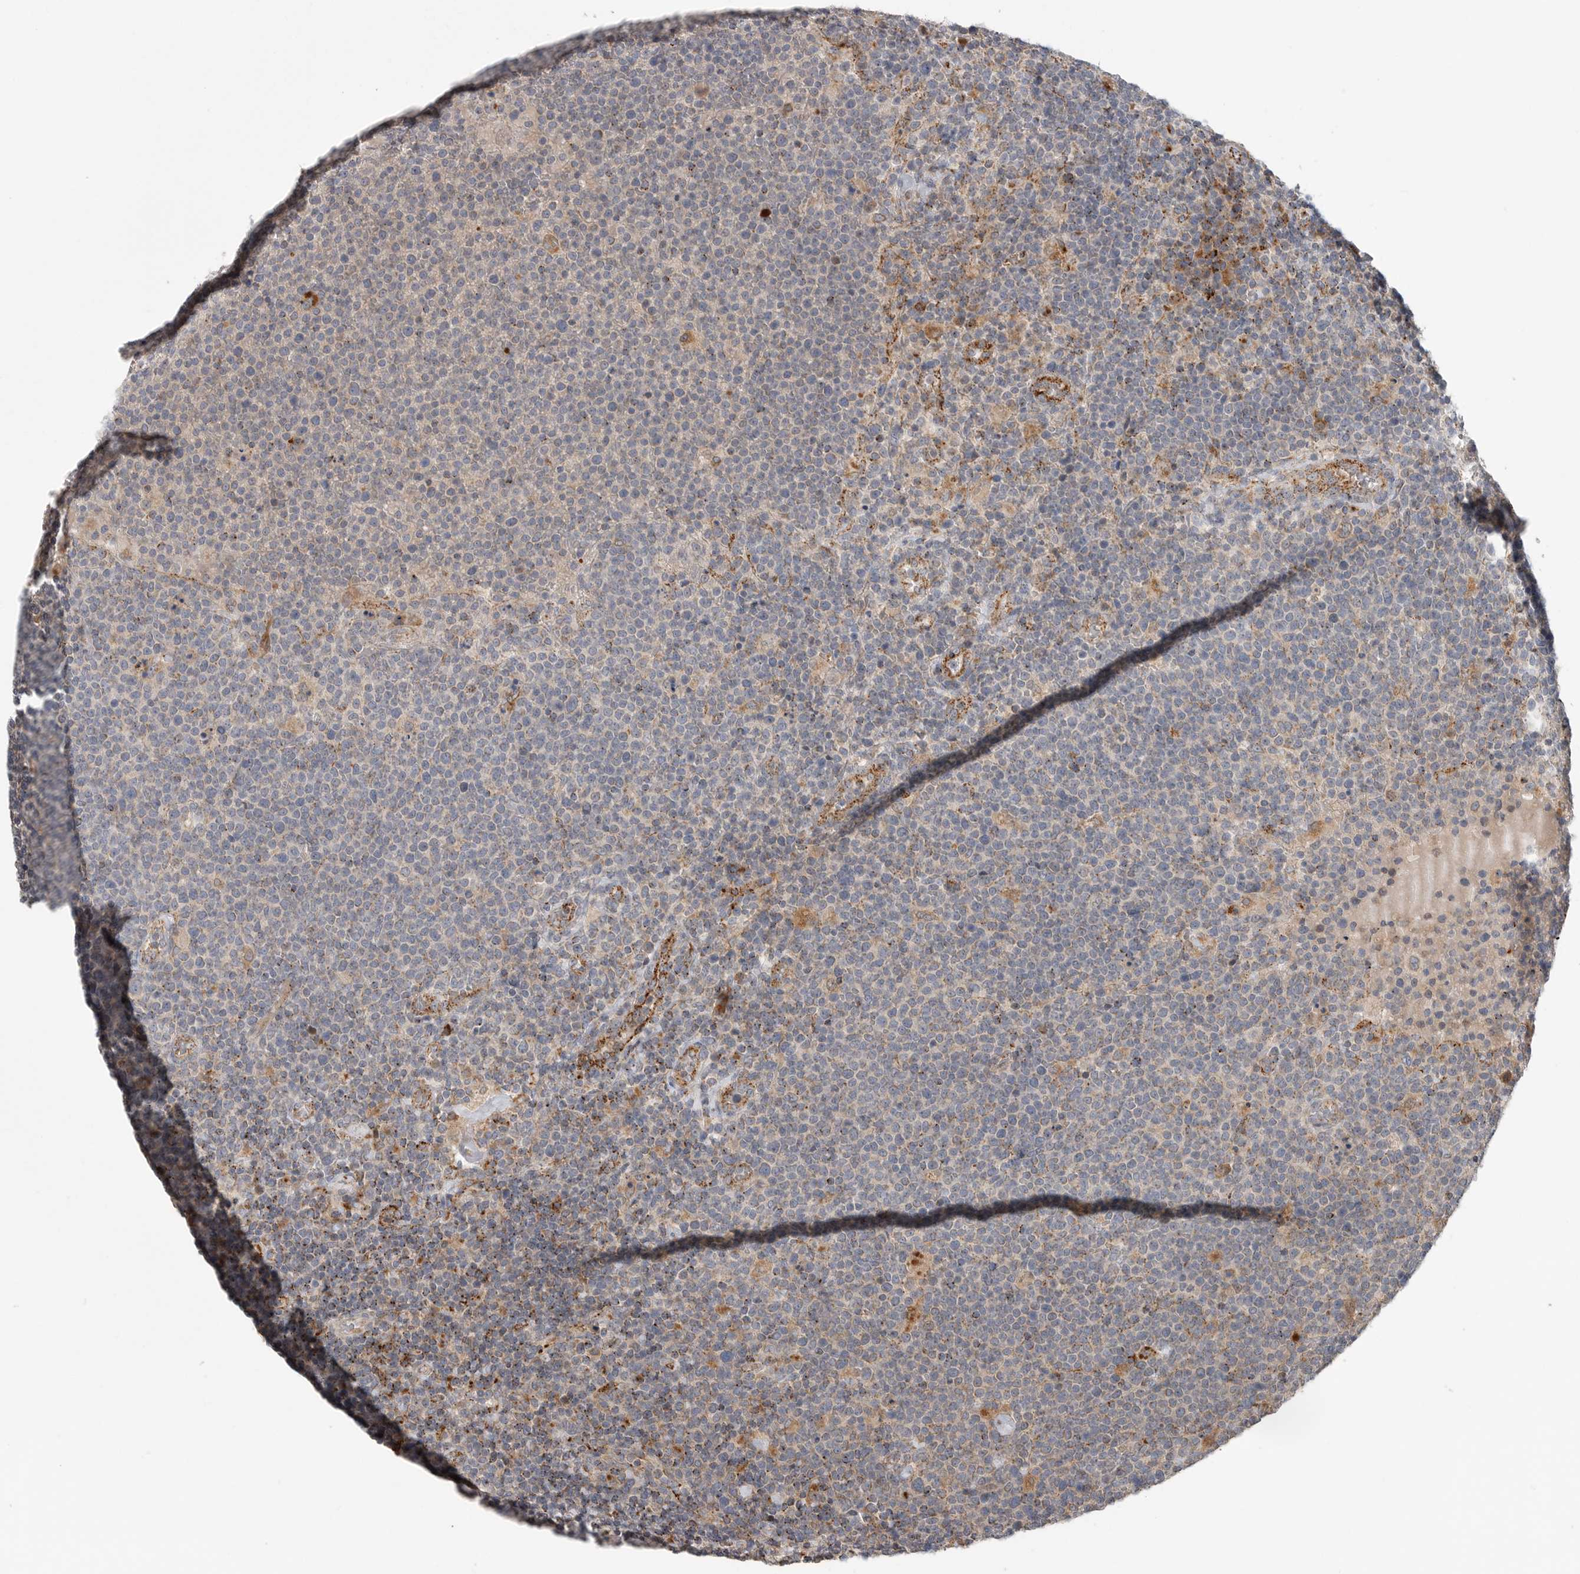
{"staining": {"intensity": "weak", "quantity": "<25%", "location": "cytoplasmic/membranous"}, "tissue": "lymphoma", "cell_type": "Tumor cells", "image_type": "cancer", "snomed": [{"axis": "morphology", "description": "Malignant lymphoma, non-Hodgkin's type, High grade"}, {"axis": "topography", "description": "Lymph node"}], "caption": "Image shows no significant protein expression in tumor cells of malignant lymphoma, non-Hodgkin's type (high-grade).", "gene": "GALNS", "patient": {"sex": "male", "age": 61}}